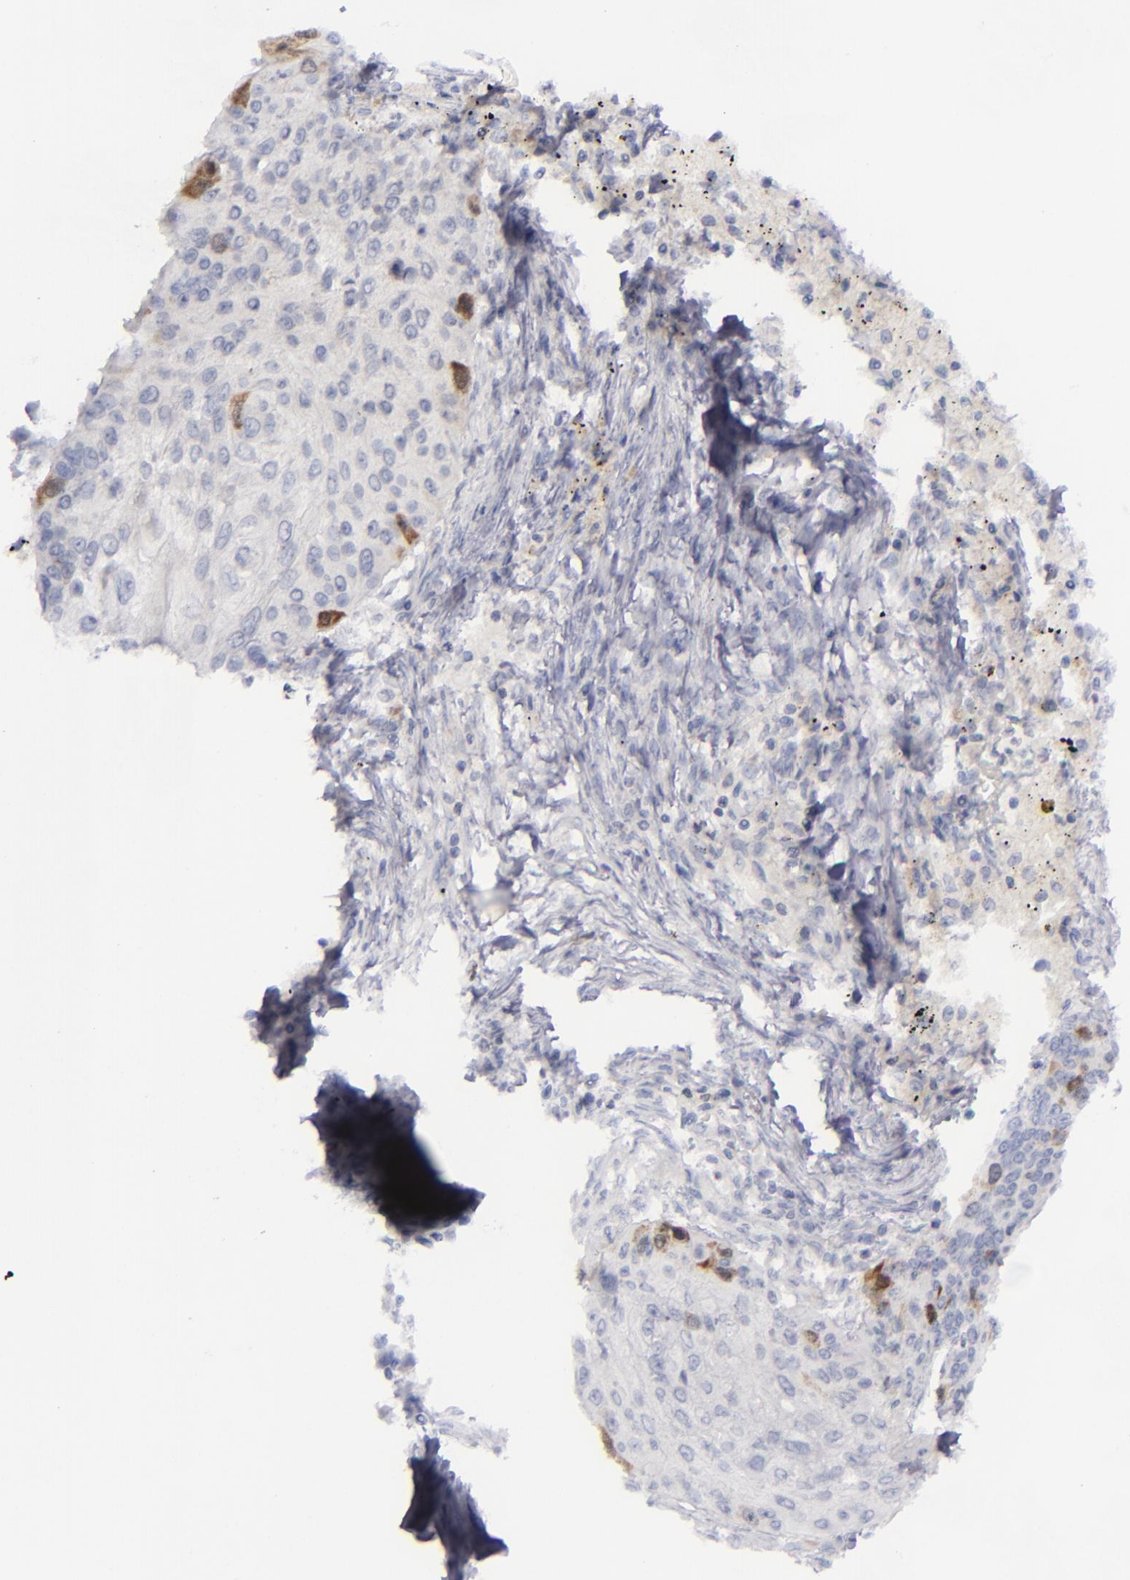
{"staining": {"intensity": "moderate", "quantity": "<25%", "location": "cytoplasmic/membranous,nuclear"}, "tissue": "lung cancer", "cell_type": "Tumor cells", "image_type": "cancer", "snomed": [{"axis": "morphology", "description": "Squamous cell carcinoma, NOS"}, {"axis": "topography", "description": "Lung"}], "caption": "The micrograph exhibits staining of squamous cell carcinoma (lung), revealing moderate cytoplasmic/membranous and nuclear protein expression (brown color) within tumor cells.", "gene": "AURKA", "patient": {"sex": "male", "age": 71}}